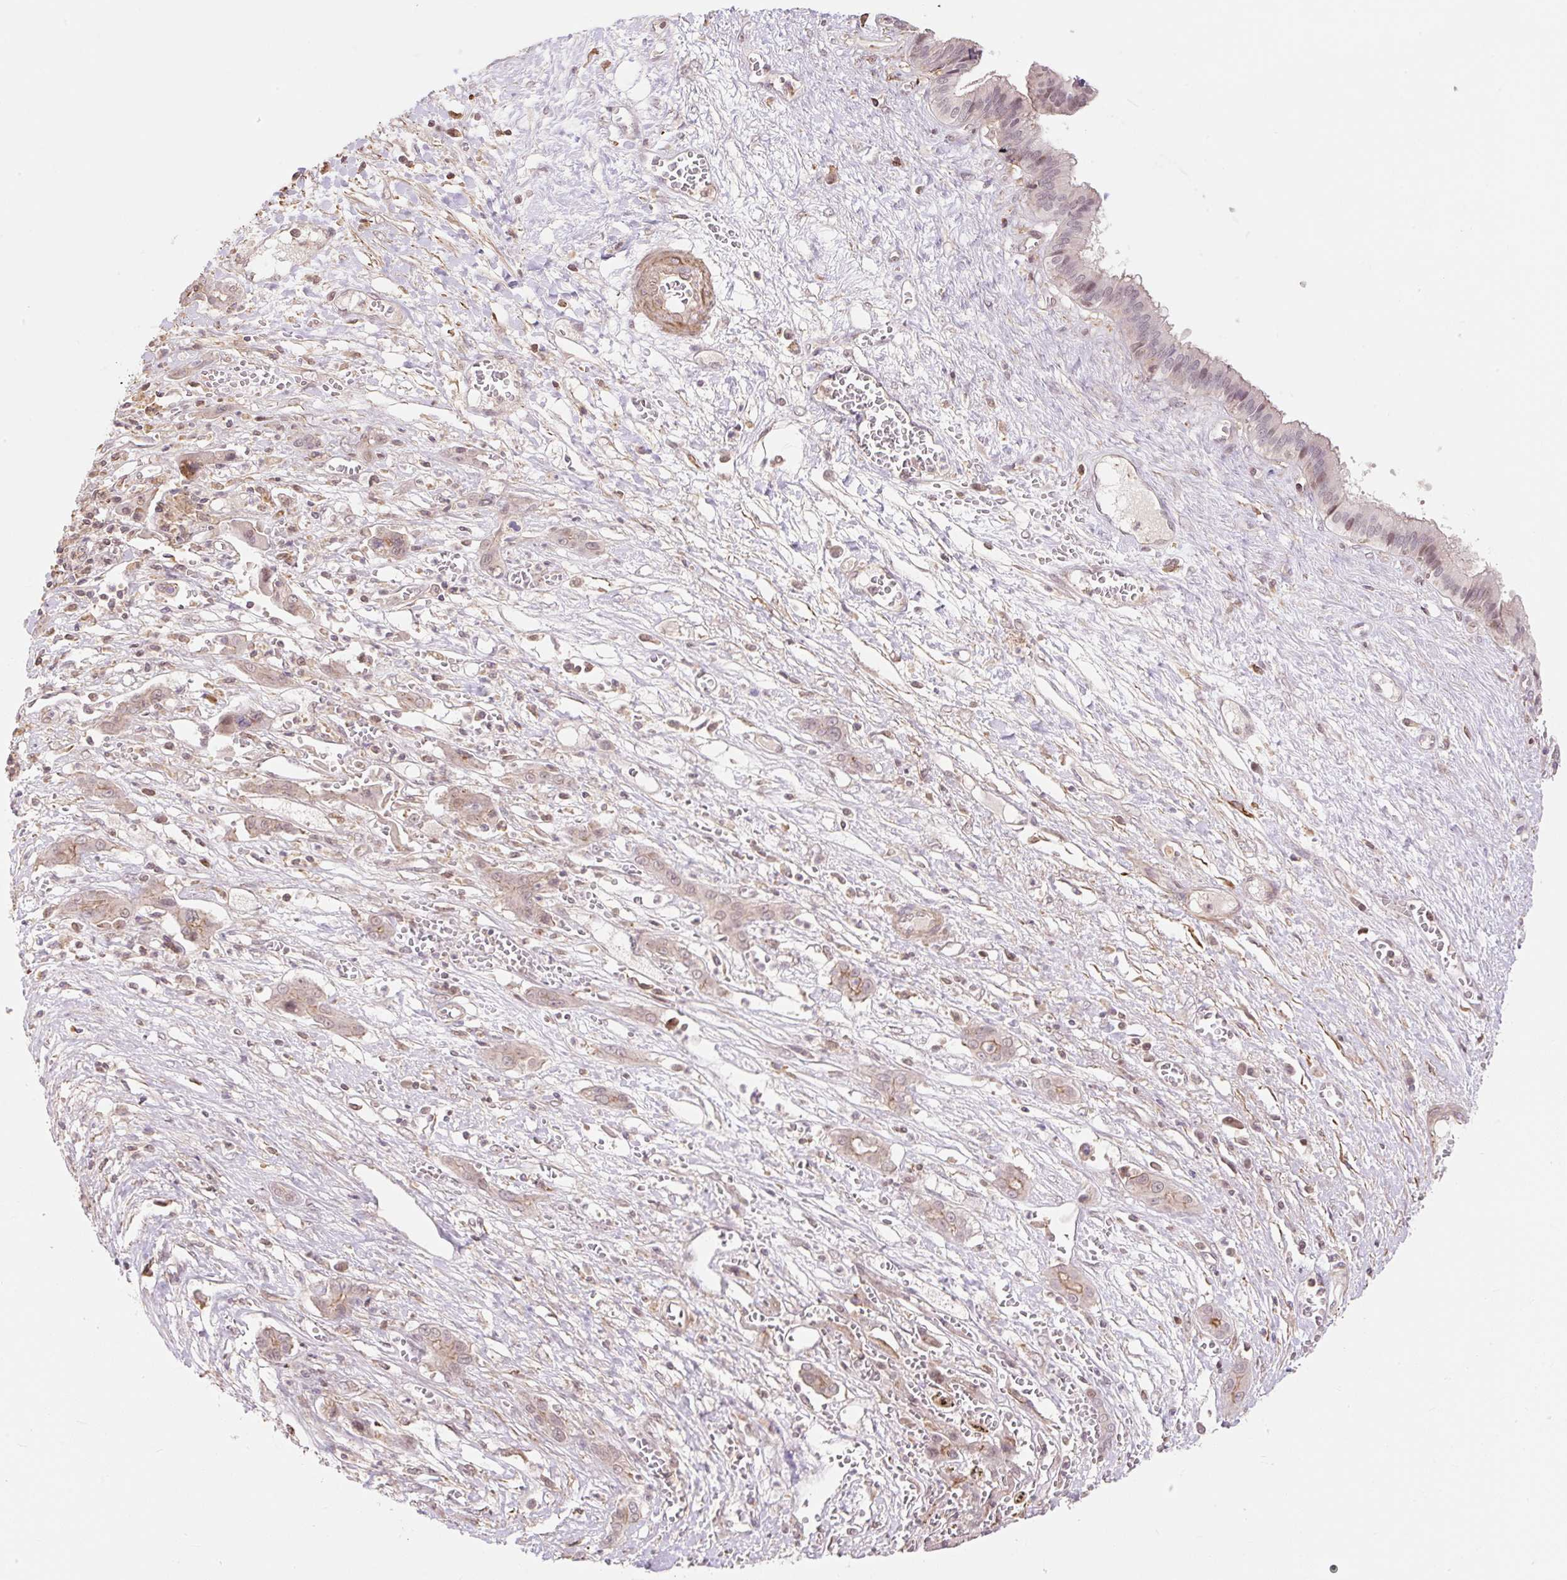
{"staining": {"intensity": "weak", "quantity": "<25%", "location": "cytoplasmic/membranous"}, "tissue": "liver cancer", "cell_type": "Tumor cells", "image_type": "cancer", "snomed": [{"axis": "morphology", "description": "Cholangiocarcinoma"}, {"axis": "topography", "description": "Liver"}], "caption": "Immunohistochemistry of human liver cancer exhibits no positivity in tumor cells. (Brightfield microscopy of DAB immunohistochemistry at high magnification).", "gene": "EMC10", "patient": {"sex": "male", "age": 67}}